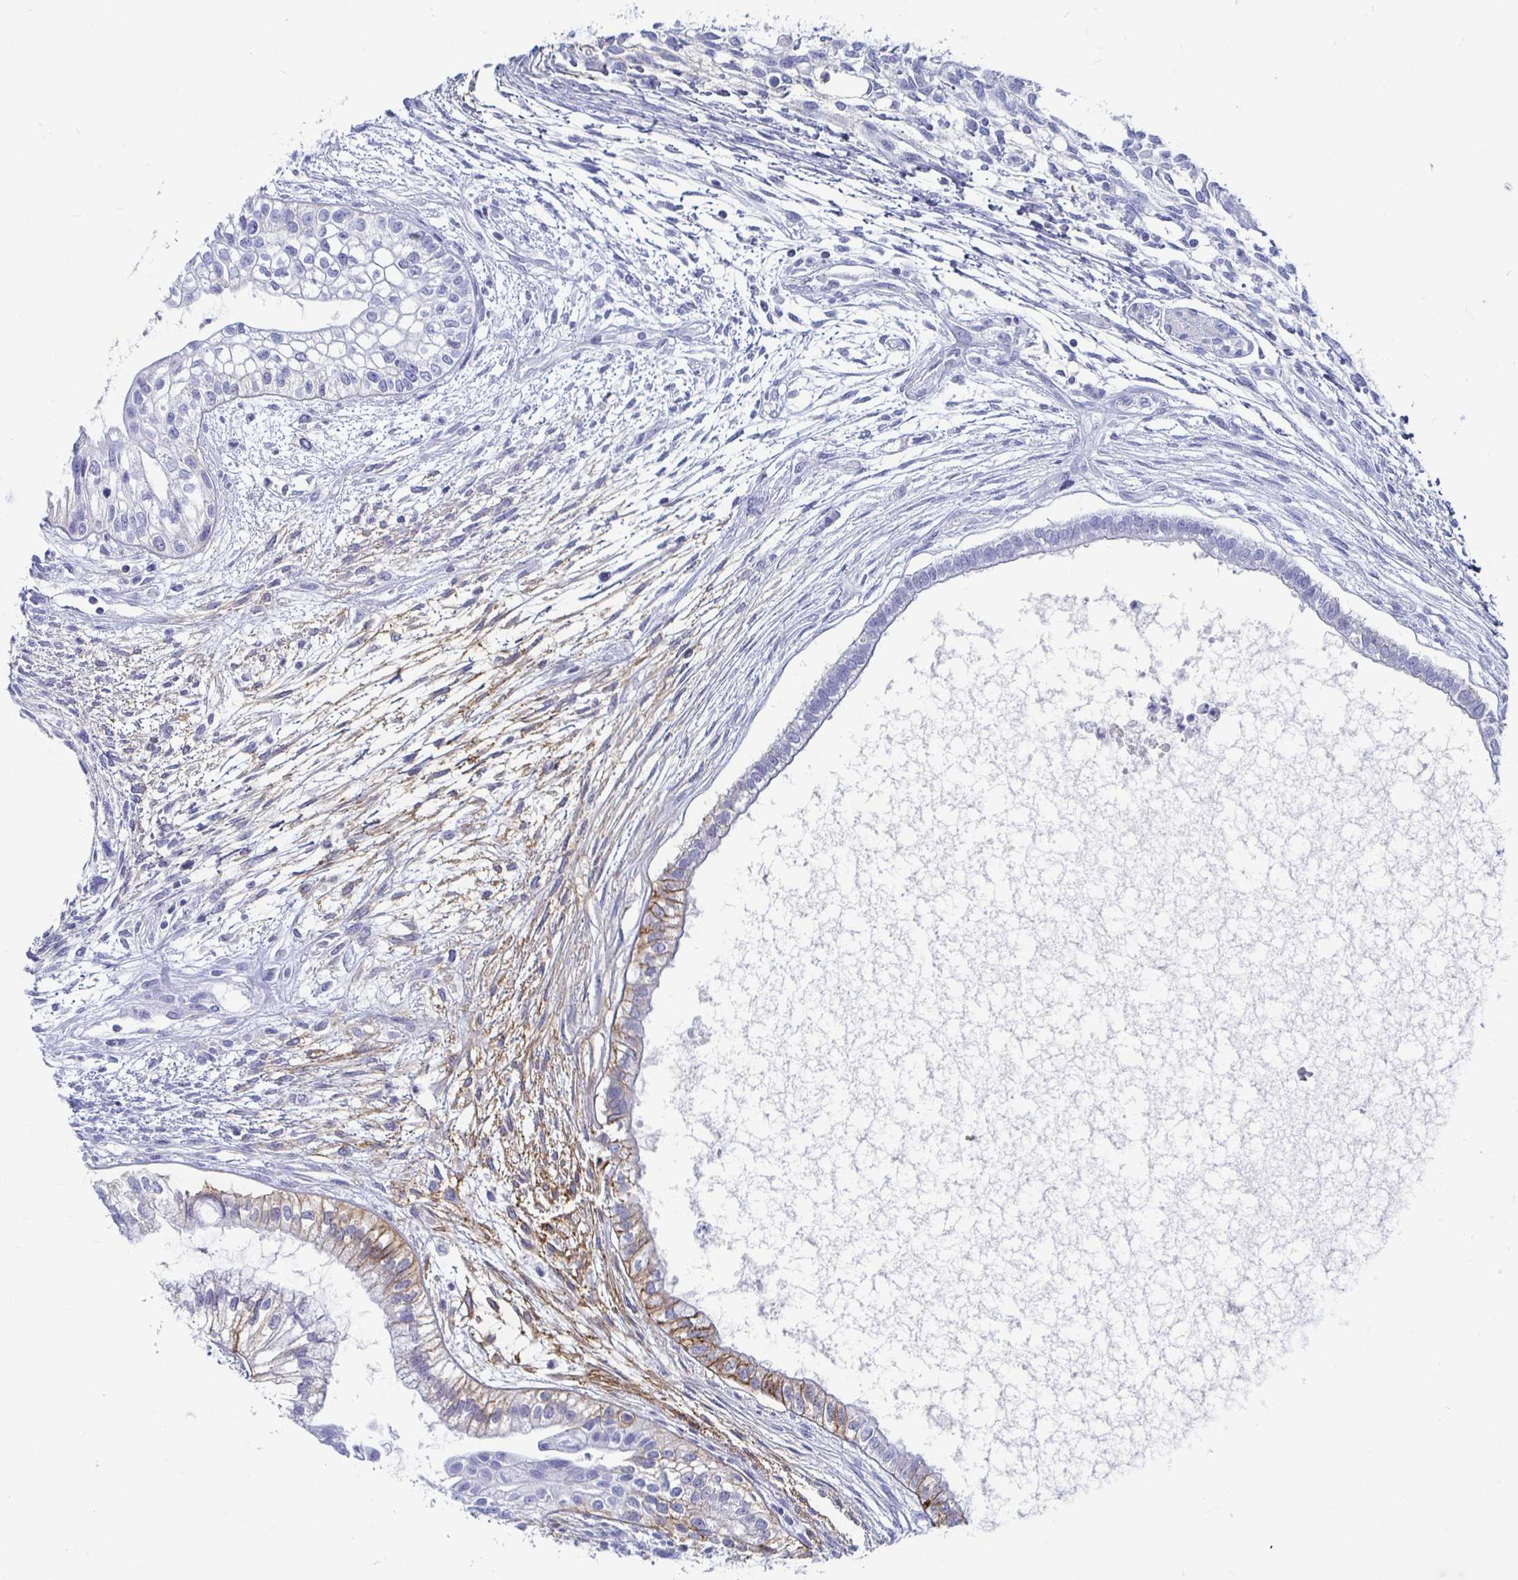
{"staining": {"intensity": "weak", "quantity": "<25%", "location": "cytoplasmic/membranous"}, "tissue": "testis cancer", "cell_type": "Tumor cells", "image_type": "cancer", "snomed": [{"axis": "morphology", "description": "Carcinoma, Embryonal, NOS"}, {"axis": "topography", "description": "Testis"}], "caption": "Human embryonal carcinoma (testis) stained for a protein using IHC exhibits no positivity in tumor cells.", "gene": "CA9", "patient": {"sex": "male", "age": 37}}